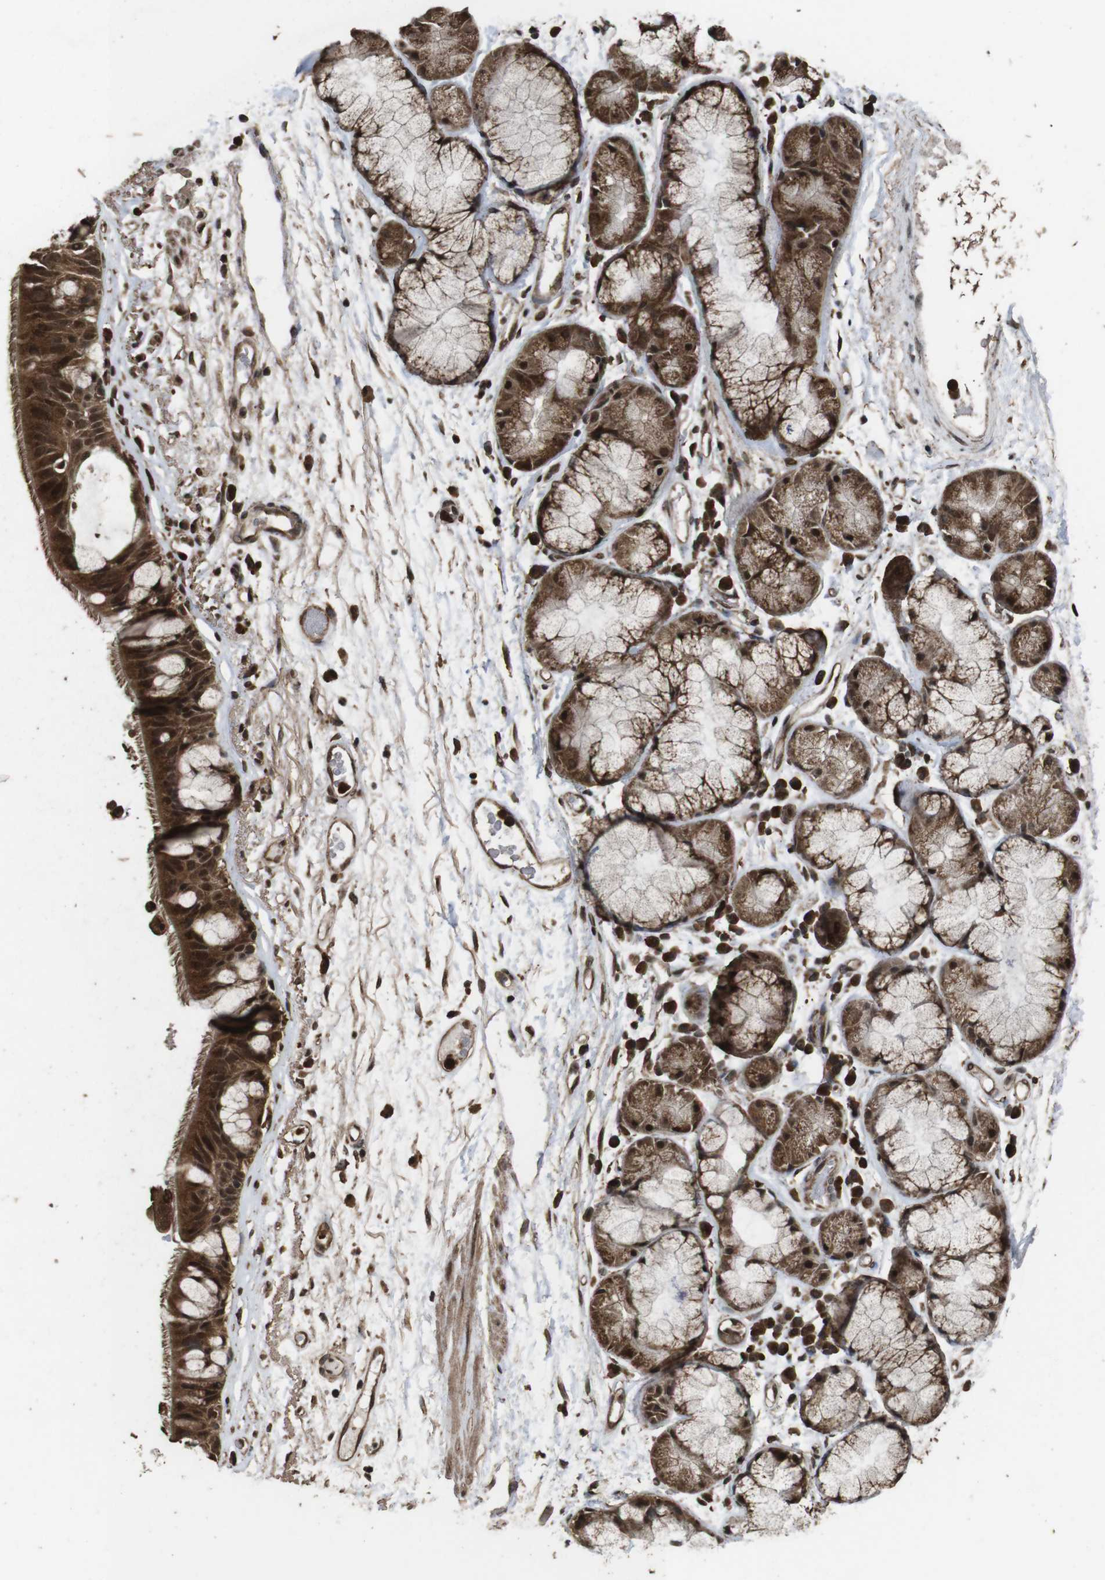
{"staining": {"intensity": "strong", "quantity": ">75%", "location": "cytoplasmic/membranous,nuclear"}, "tissue": "bronchus", "cell_type": "Respiratory epithelial cells", "image_type": "normal", "snomed": [{"axis": "morphology", "description": "Normal tissue, NOS"}, {"axis": "topography", "description": "Bronchus"}], "caption": "Immunohistochemistry (IHC) histopathology image of benign human bronchus stained for a protein (brown), which demonstrates high levels of strong cytoplasmic/membranous,nuclear expression in approximately >75% of respiratory epithelial cells.", "gene": "RRAS2", "patient": {"sex": "male", "age": 66}}